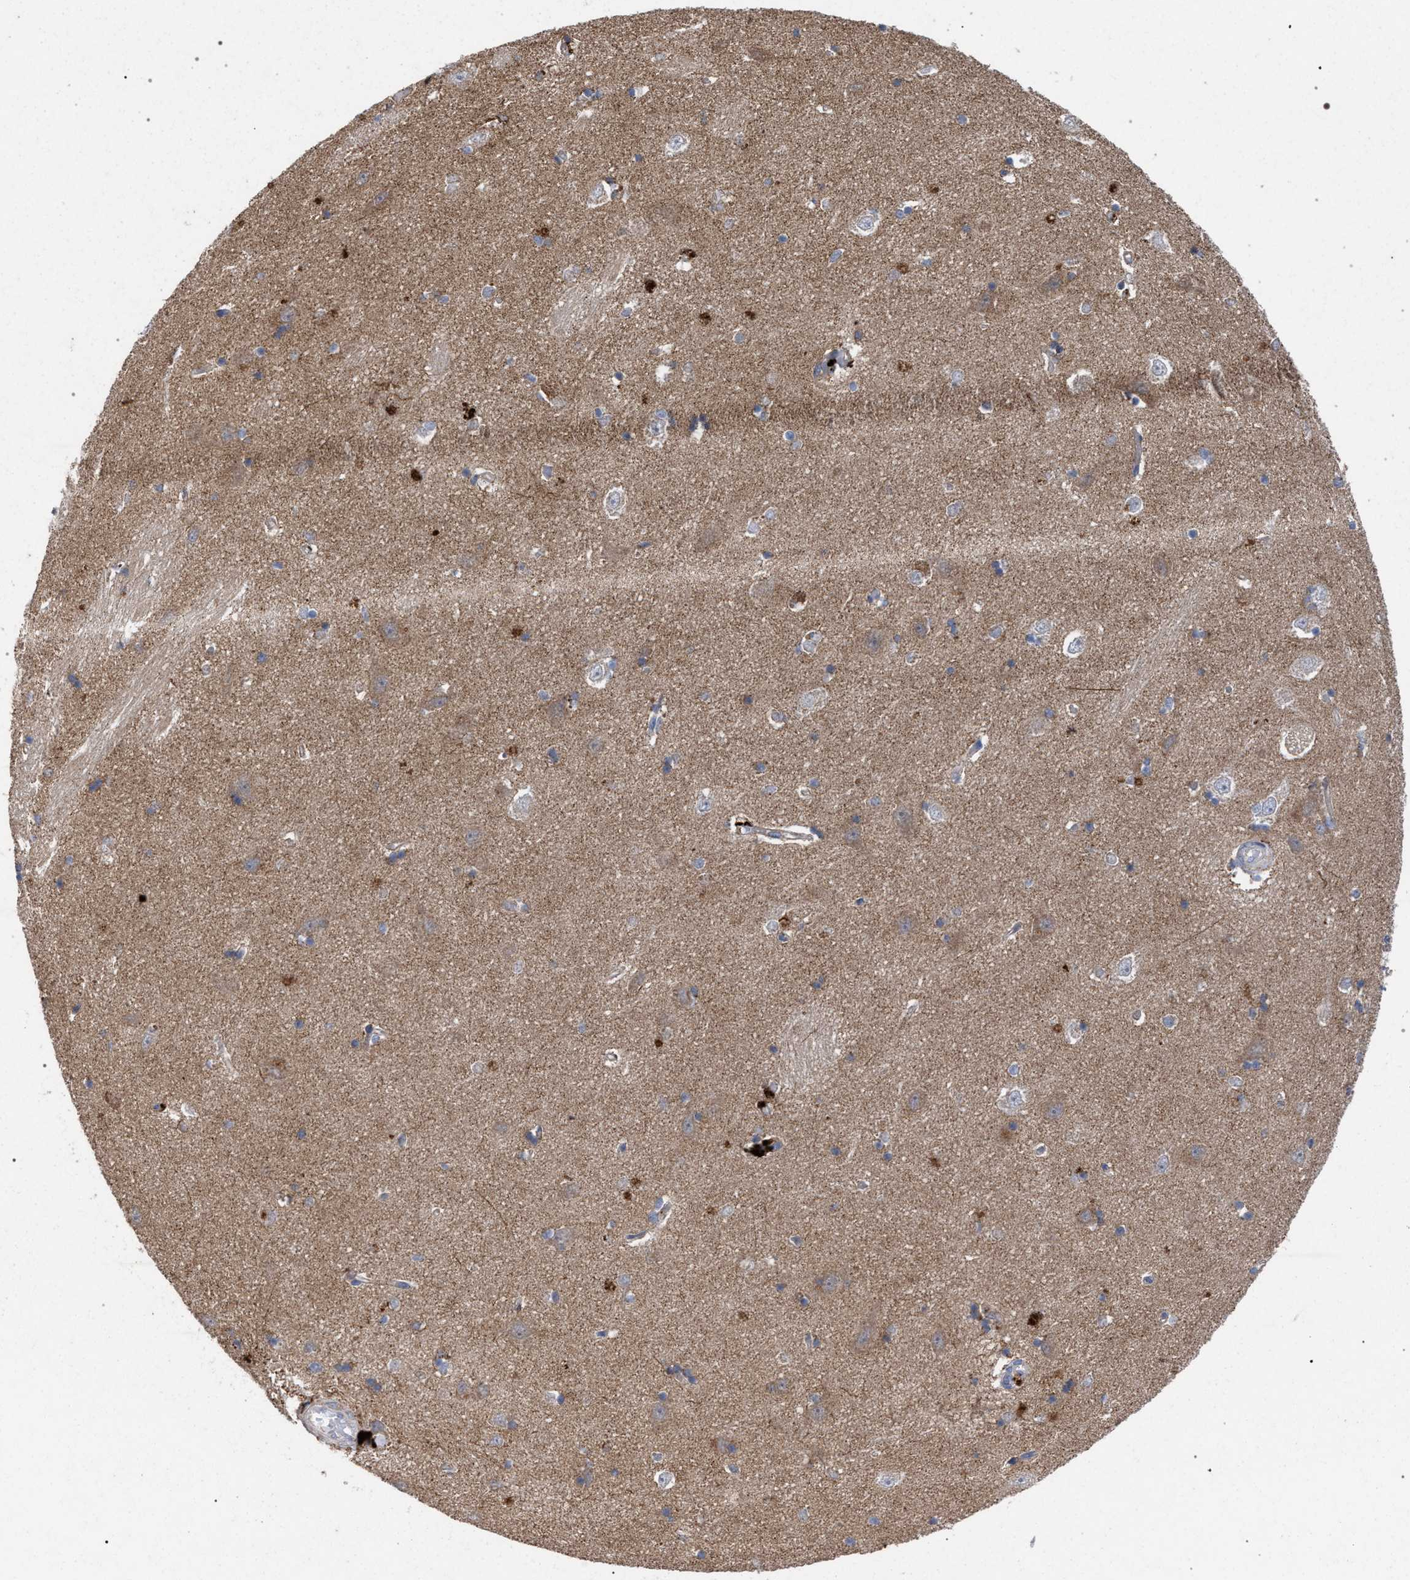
{"staining": {"intensity": "moderate", "quantity": "<25%", "location": "cytoplasmic/membranous"}, "tissue": "hippocampus", "cell_type": "Glial cells", "image_type": "normal", "snomed": [{"axis": "morphology", "description": "Normal tissue, NOS"}, {"axis": "topography", "description": "Hippocampus"}], "caption": "About <25% of glial cells in normal hippocampus reveal moderate cytoplasmic/membranous protein expression as visualized by brown immunohistochemical staining.", "gene": "BCL2L12", "patient": {"sex": "male", "age": 45}}